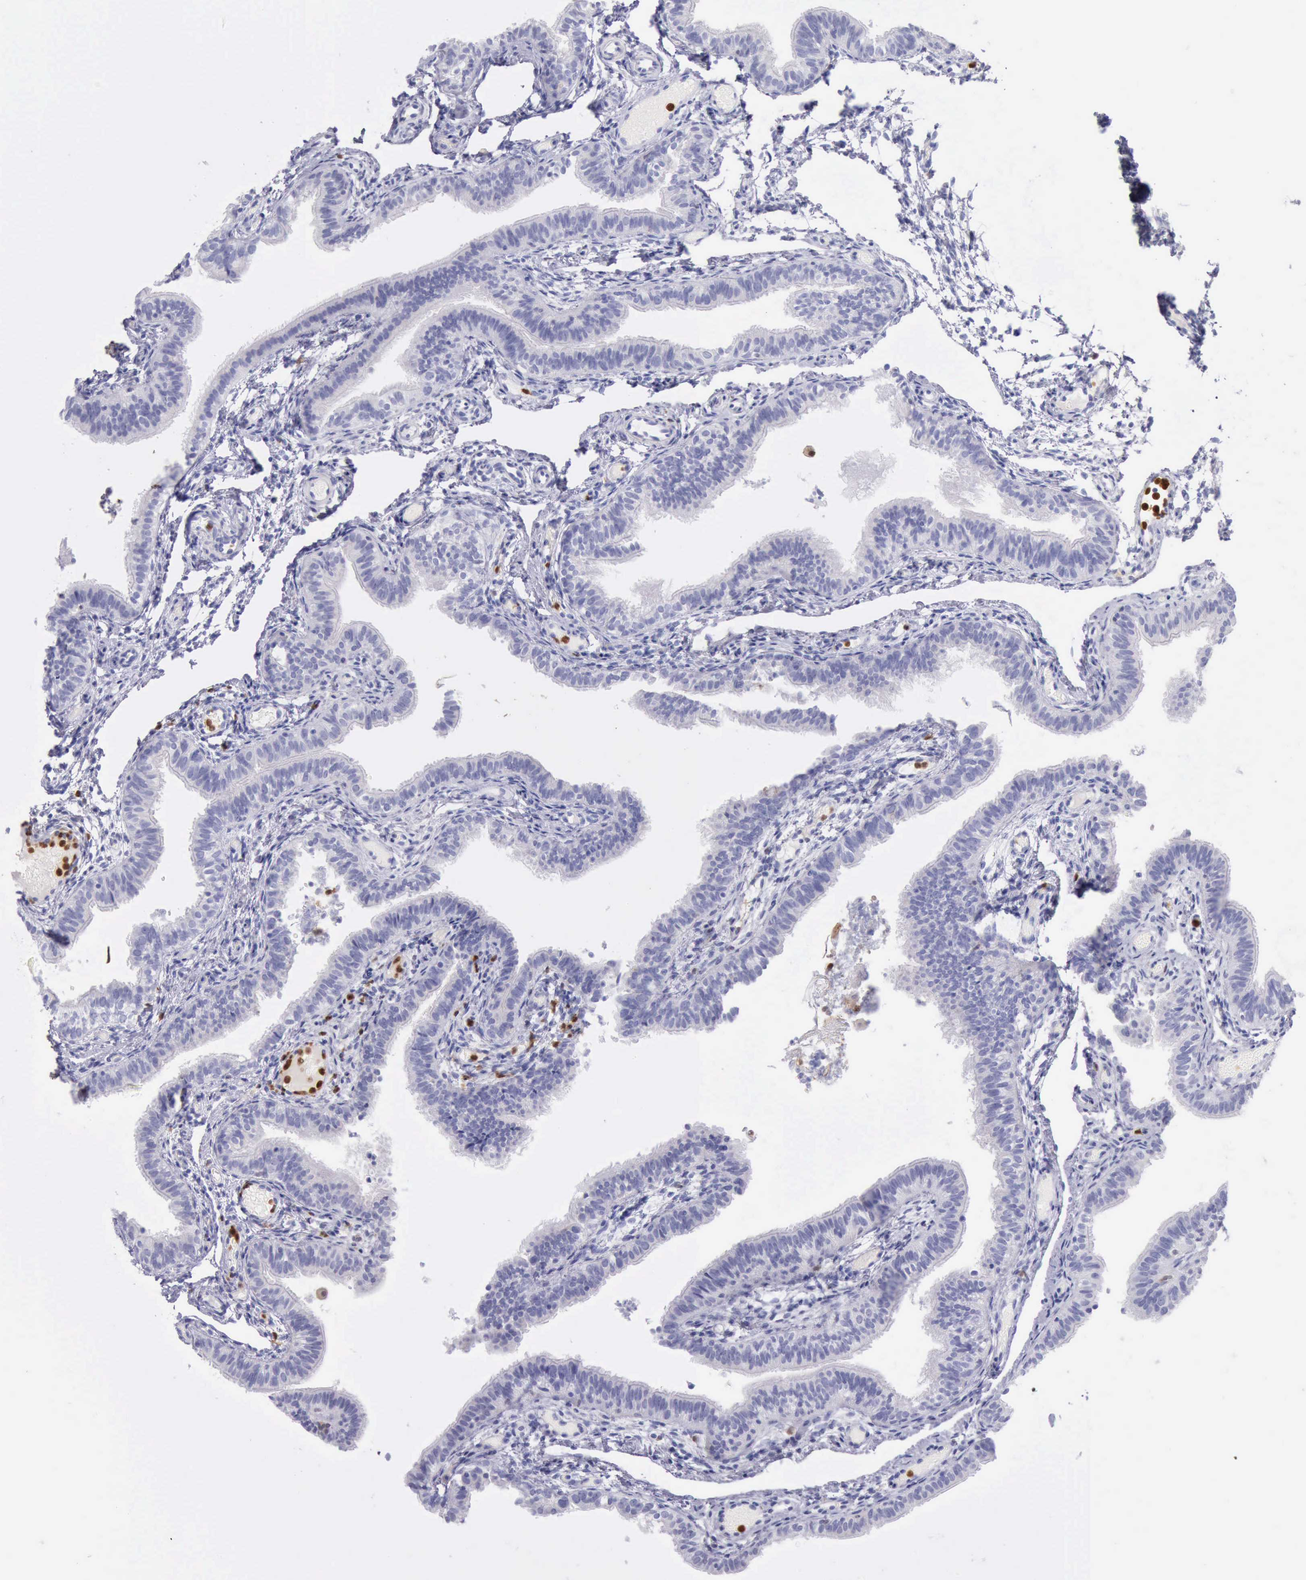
{"staining": {"intensity": "negative", "quantity": "none", "location": "none"}, "tissue": "fallopian tube", "cell_type": "Glandular cells", "image_type": "normal", "snomed": [{"axis": "morphology", "description": "Normal tissue, NOS"}, {"axis": "morphology", "description": "Dermoid, NOS"}, {"axis": "topography", "description": "Fallopian tube"}], "caption": "High power microscopy image of an immunohistochemistry image of benign fallopian tube, revealing no significant expression in glandular cells.", "gene": "CSTA", "patient": {"sex": "female", "age": 33}}